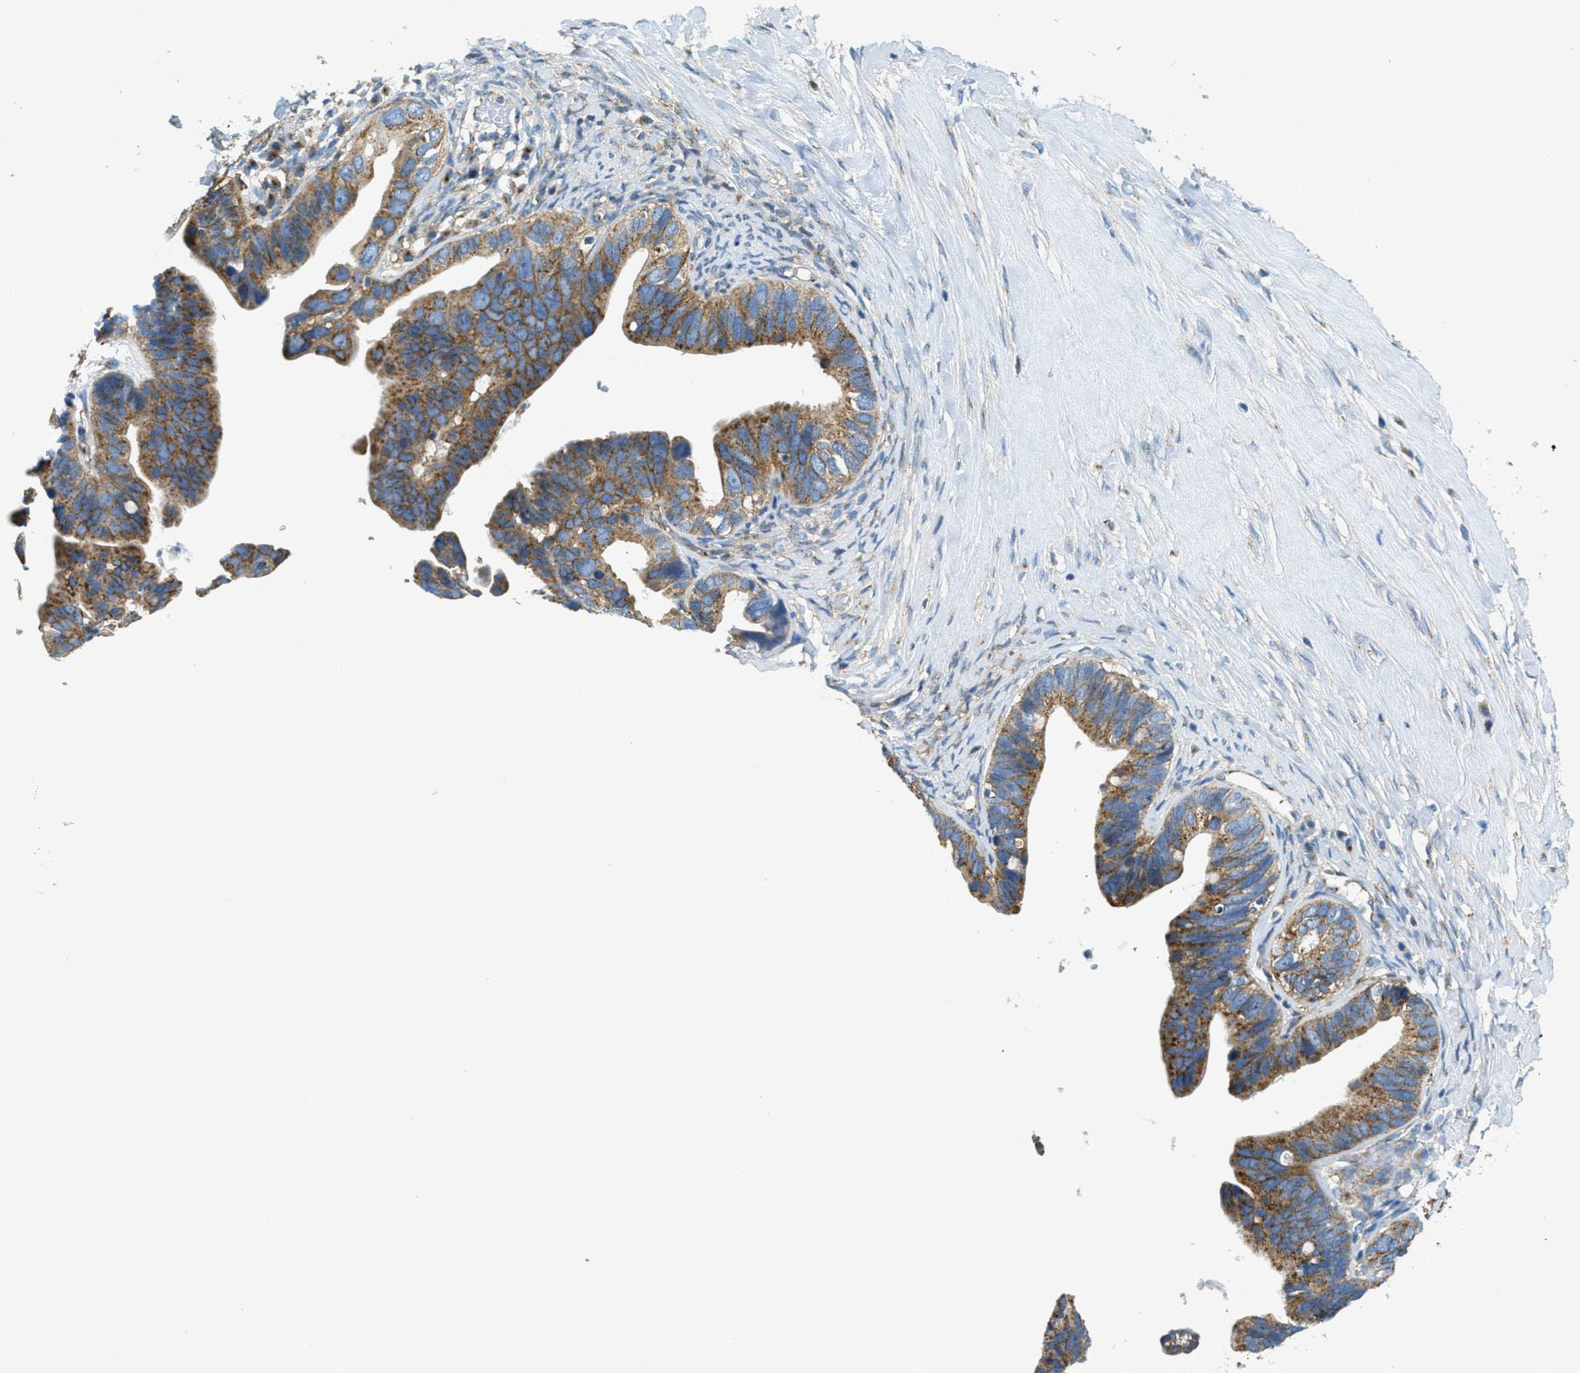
{"staining": {"intensity": "moderate", "quantity": ">75%", "location": "cytoplasmic/membranous"}, "tissue": "ovarian cancer", "cell_type": "Tumor cells", "image_type": "cancer", "snomed": [{"axis": "morphology", "description": "Cystadenocarcinoma, serous, NOS"}, {"axis": "topography", "description": "Ovary"}], "caption": "High-power microscopy captured an IHC micrograph of ovarian cancer, revealing moderate cytoplasmic/membranous positivity in about >75% of tumor cells.", "gene": "AP2B1", "patient": {"sex": "female", "age": 56}}